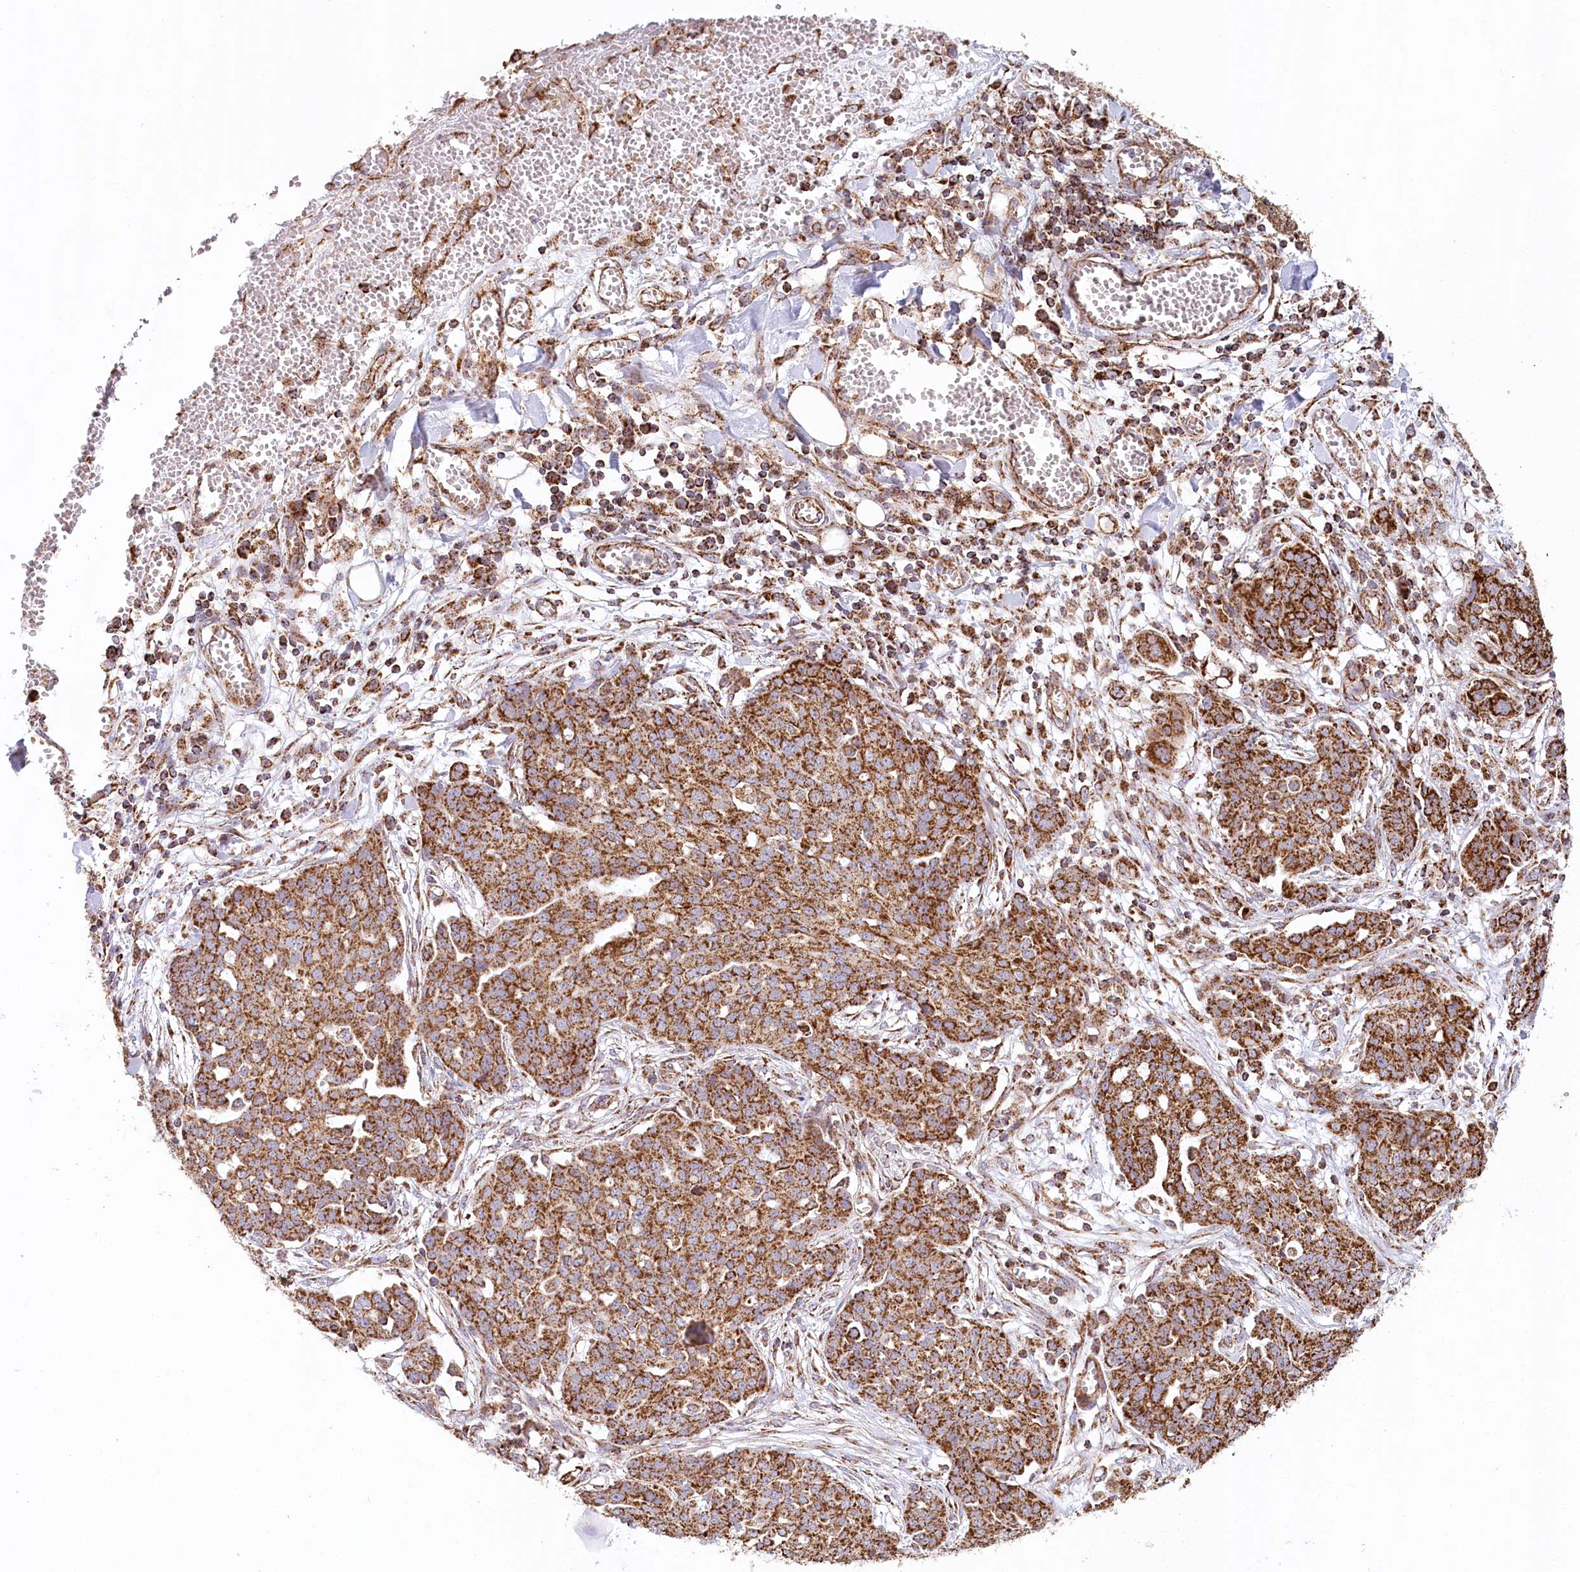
{"staining": {"intensity": "strong", "quantity": ">75%", "location": "cytoplasmic/membranous"}, "tissue": "ovarian cancer", "cell_type": "Tumor cells", "image_type": "cancer", "snomed": [{"axis": "morphology", "description": "Cystadenocarcinoma, serous, NOS"}, {"axis": "topography", "description": "Soft tissue"}, {"axis": "topography", "description": "Ovary"}], "caption": "A high-resolution image shows immunohistochemistry (IHC) staining of ovarian cancer (serous cystadenocarcinoma), which exhibits strong cytoplasmic/membranous staining in approximately >75% of tumor cells. (DAB (3,3'-diaminobenzidine) = brown stain, brightfield microscopy at high magnification).", "gene": "UMPS", "patient": {"sex": "female", "age": 57}}